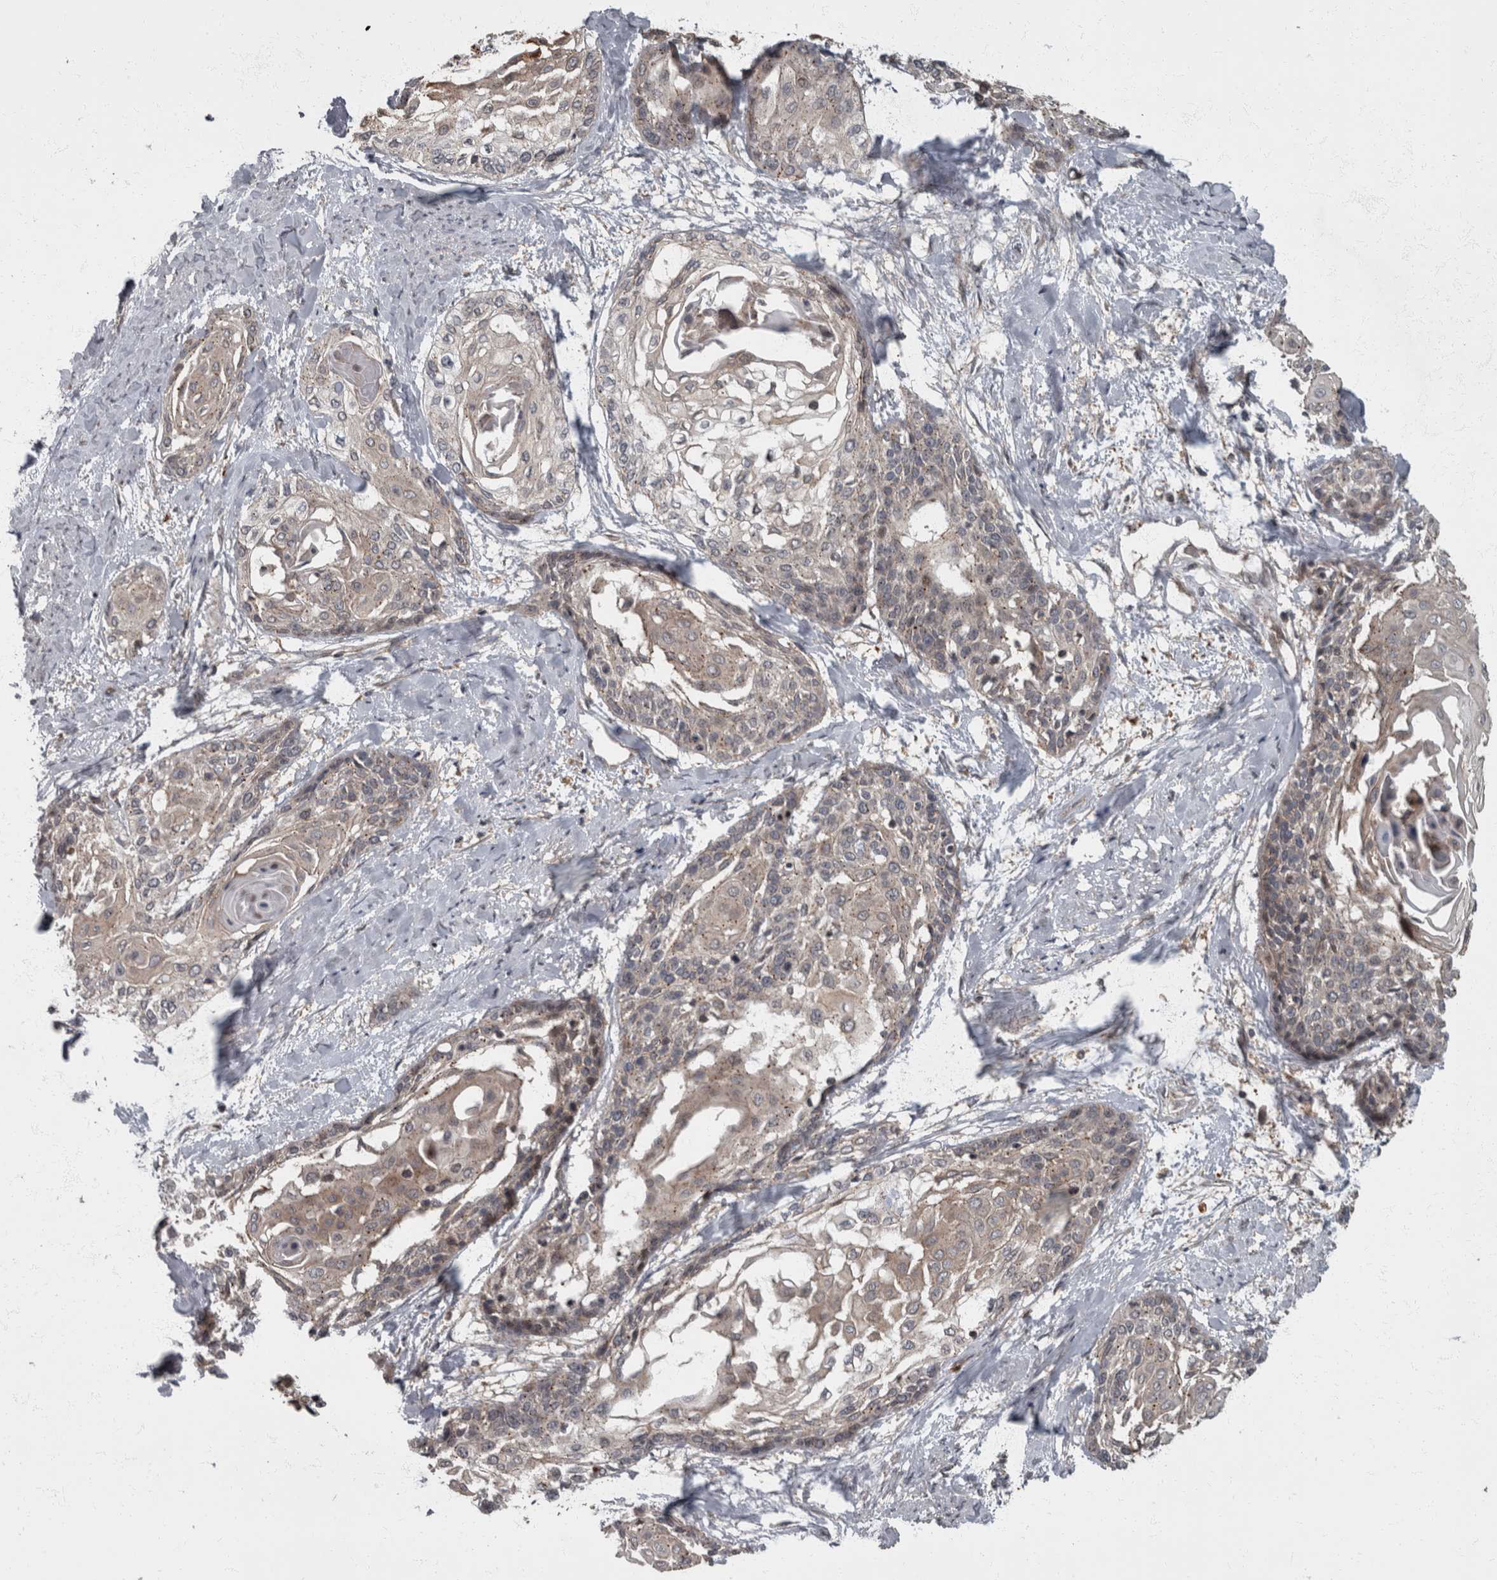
{"staining": {"intensity": "weak", "quantity": "<25%", "location": "cytoplasmic/membranous"}, "tissue": "cervical cancer", "cell_type": "Tumor cells", "image_type": "cancer", "snomed": [{"axis": "morphology", "description": "Squamous cell carcinoma, NOS"}, {"axis": "topography", "description": "Cervix"}], "caption": "Tumor cells show no significant expression in cervical cancer (squamous cell carcinoma). (Brightfield microscopy of DAB (3,3'-diaminobenzidine) IHC at high magnification).", "gene": "VEGFD", "patient": {"sex": "female", "age": 57}}